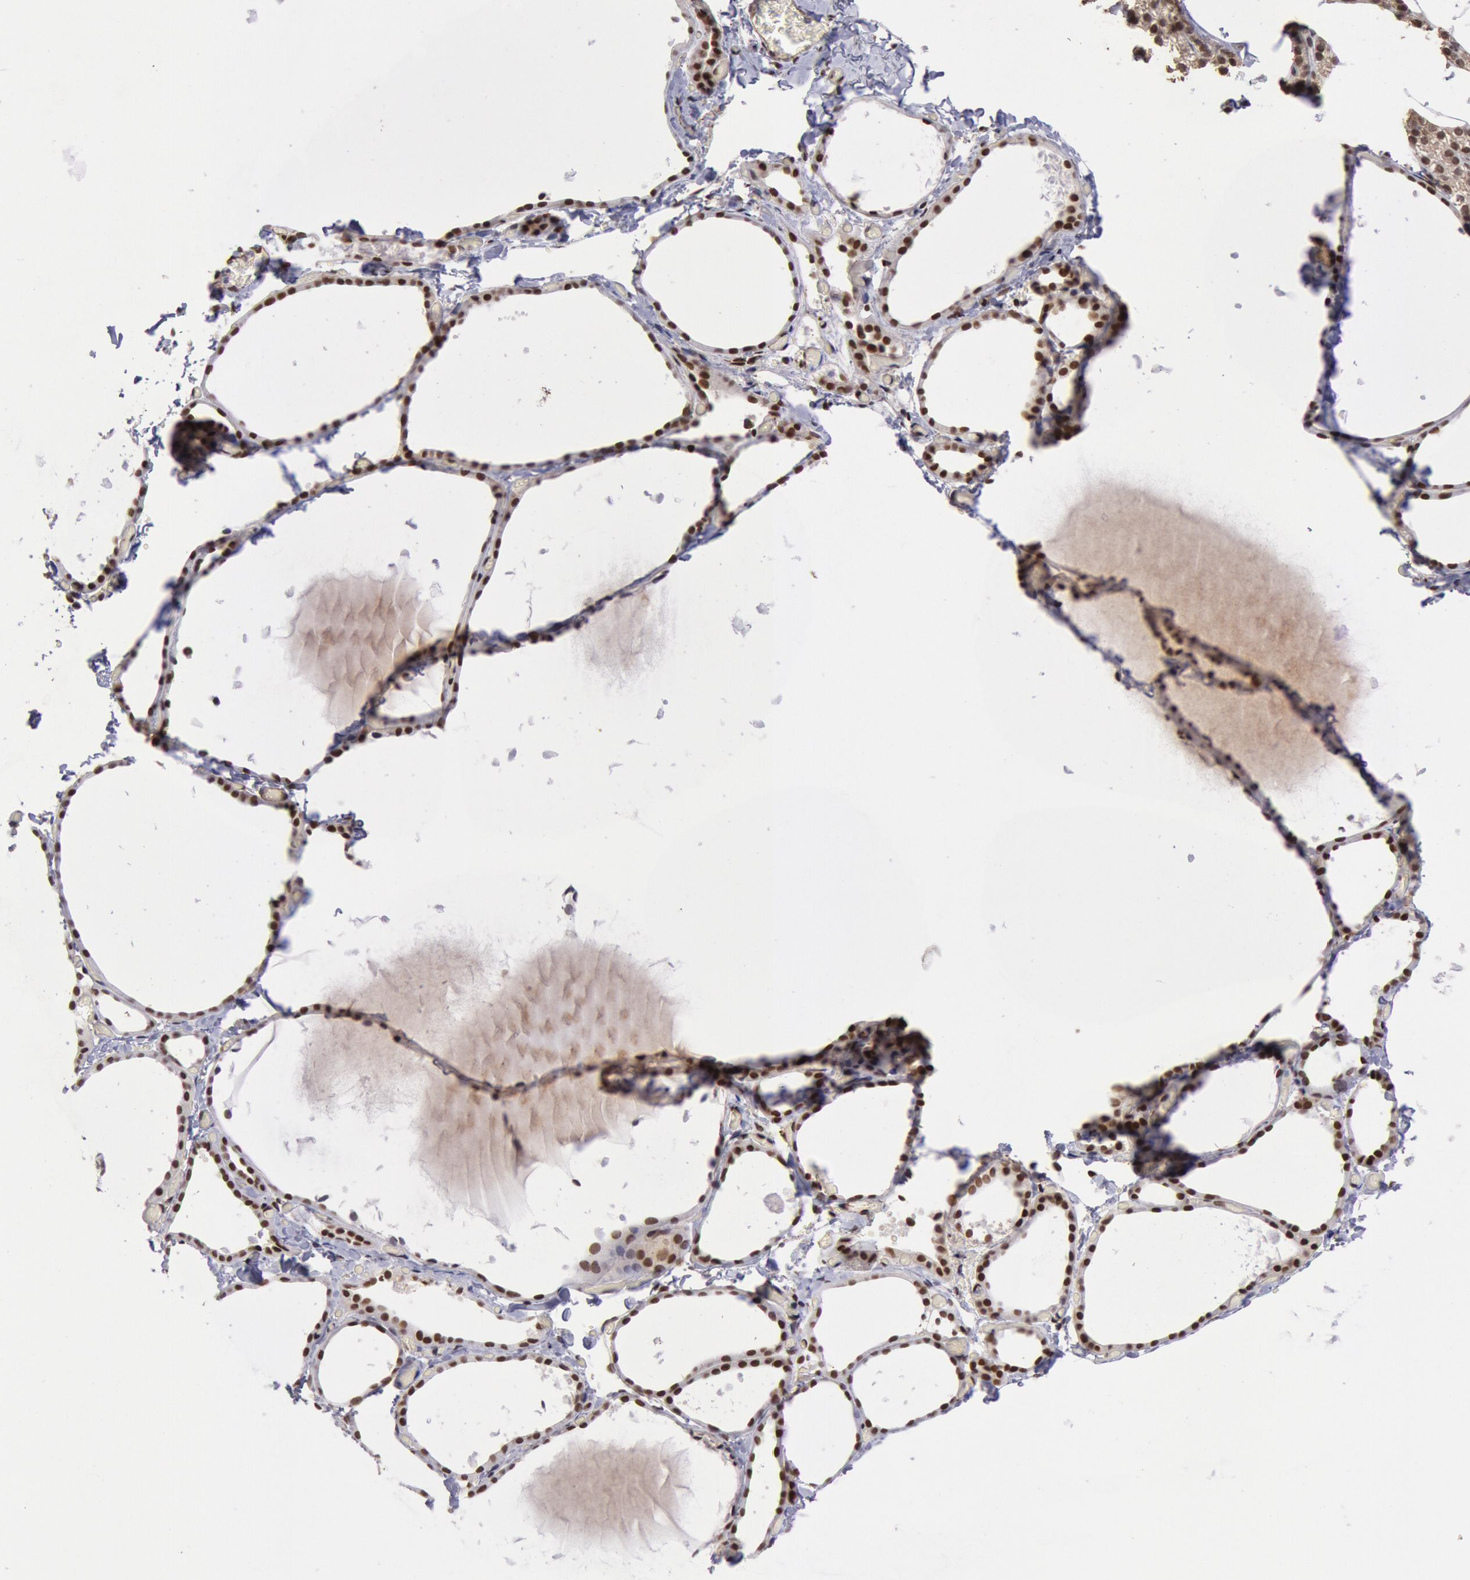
{"staining": {"intensity": "strong", "quantity": ">75%", "location": "nuclear"}, "tissue": "thyroid gland", "cell_type": "Glandular cells", "image_type": "normal", "snomed": [{"axis": "morphology", "description": "Normal tissue, NOS"}, {"axis": "topography", "description": "Thyroid gland"}], "caption": "Glandular cells reveal strong nuclear positivity in approximately >75% of cells in unremarkable thyroid gland. (Brightfield microscopy of DAB IHC at high magnification).", "gene": "CDKN2B", "patient": {"sex": "female", "age": 22}}